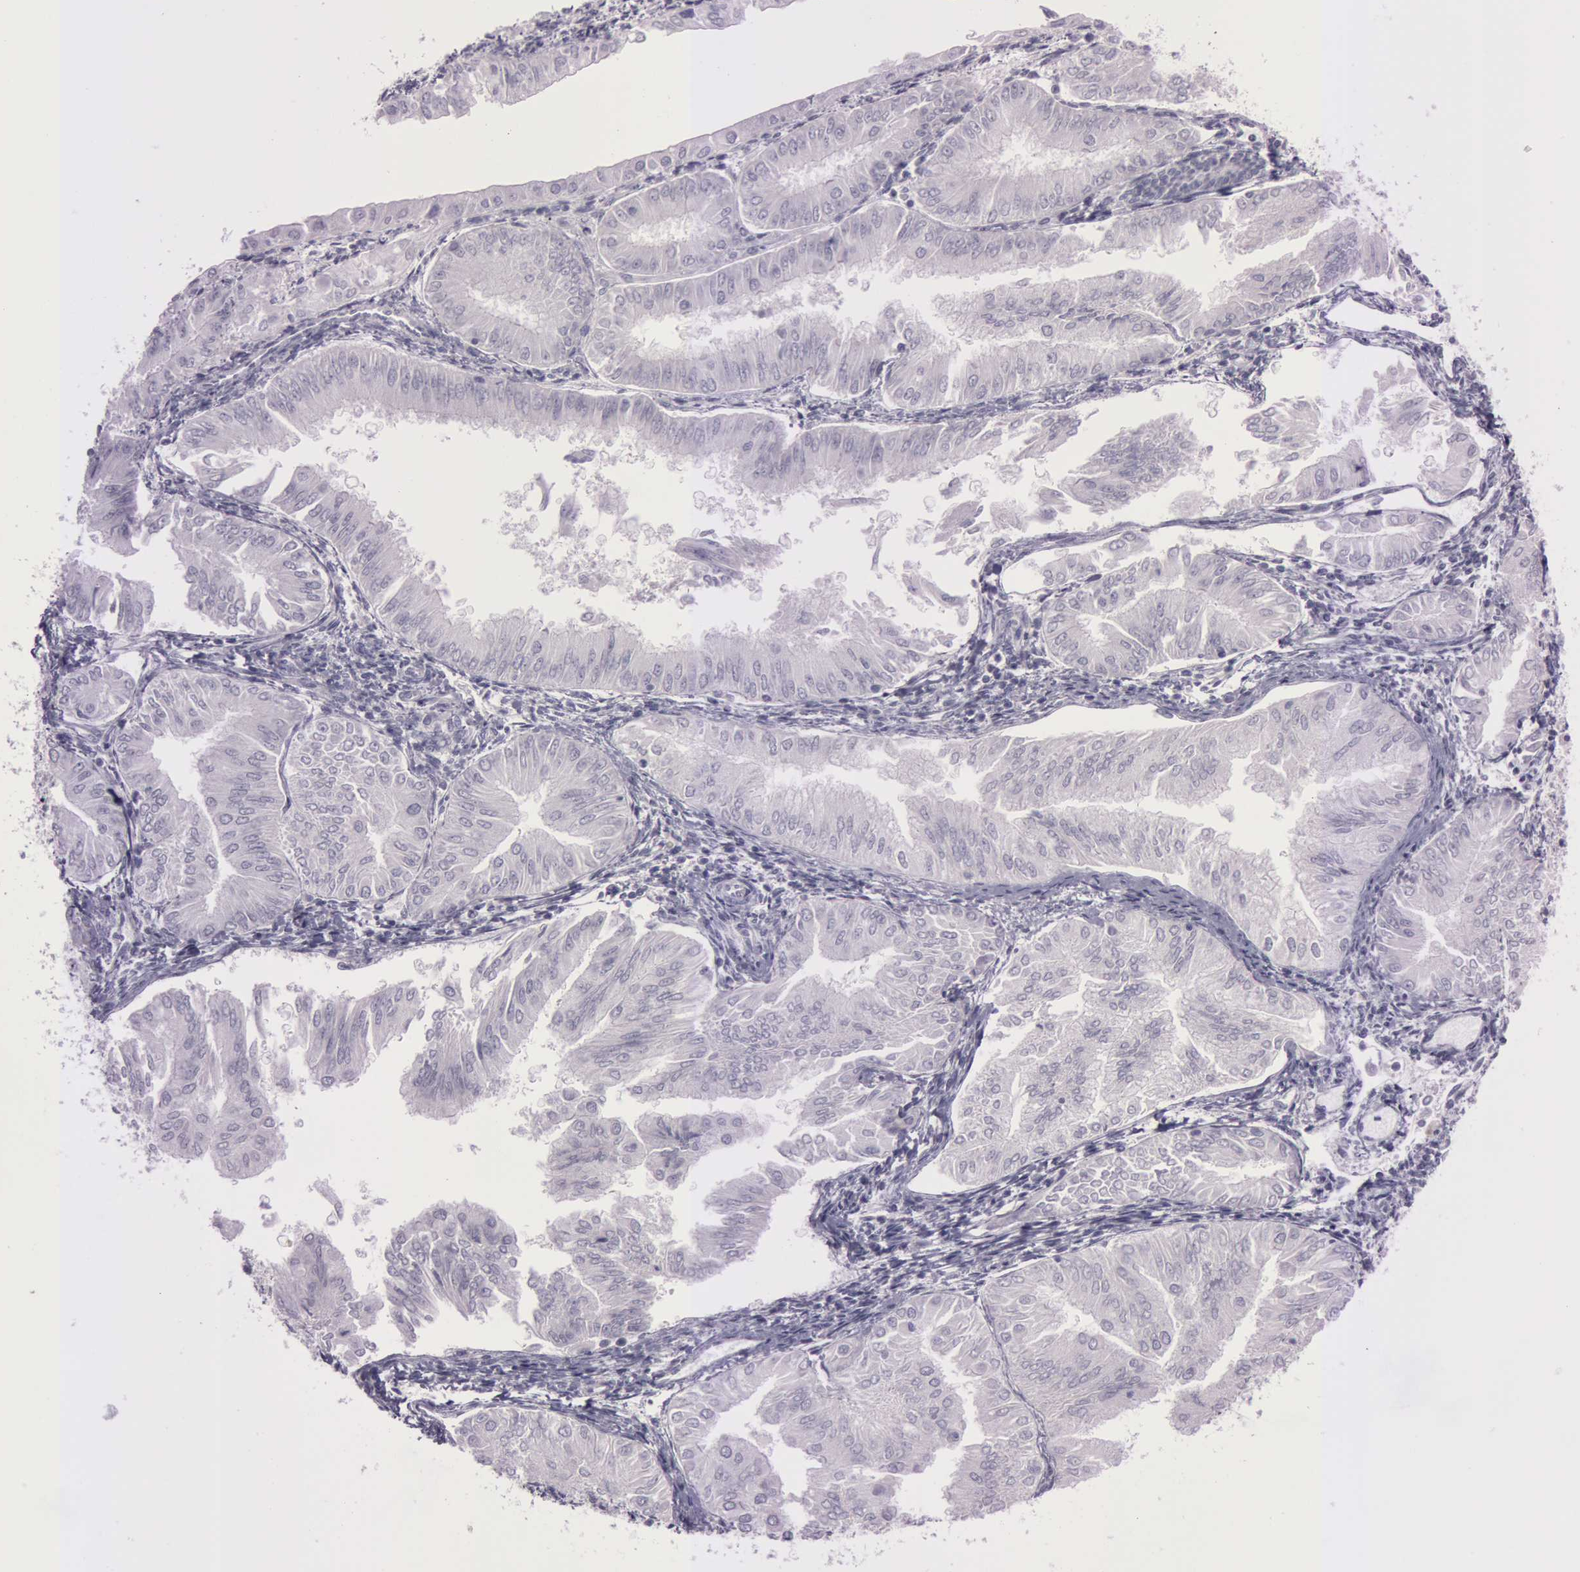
{"staining": {"intensity": "negative", "quantity": "none", "location": "none"}, "tissue": "endometrial cancer", "cell_type": "Tumor cells", "image_type": "cancer", "snomed": [{"axis": "morphology", "description": "Adenocarcinoma, NOS"}, {"axis": "topography", "description": "Endometrium"}], "caption": "DAB immunohistochemical staining of human endometrial cancer demonstrates no significant expression in tumor cells. (DAB immunohistochemistry with hematoxylin counter stain).", "gene": "S100A7", "patient": {"sex": "female", "age": 53}}